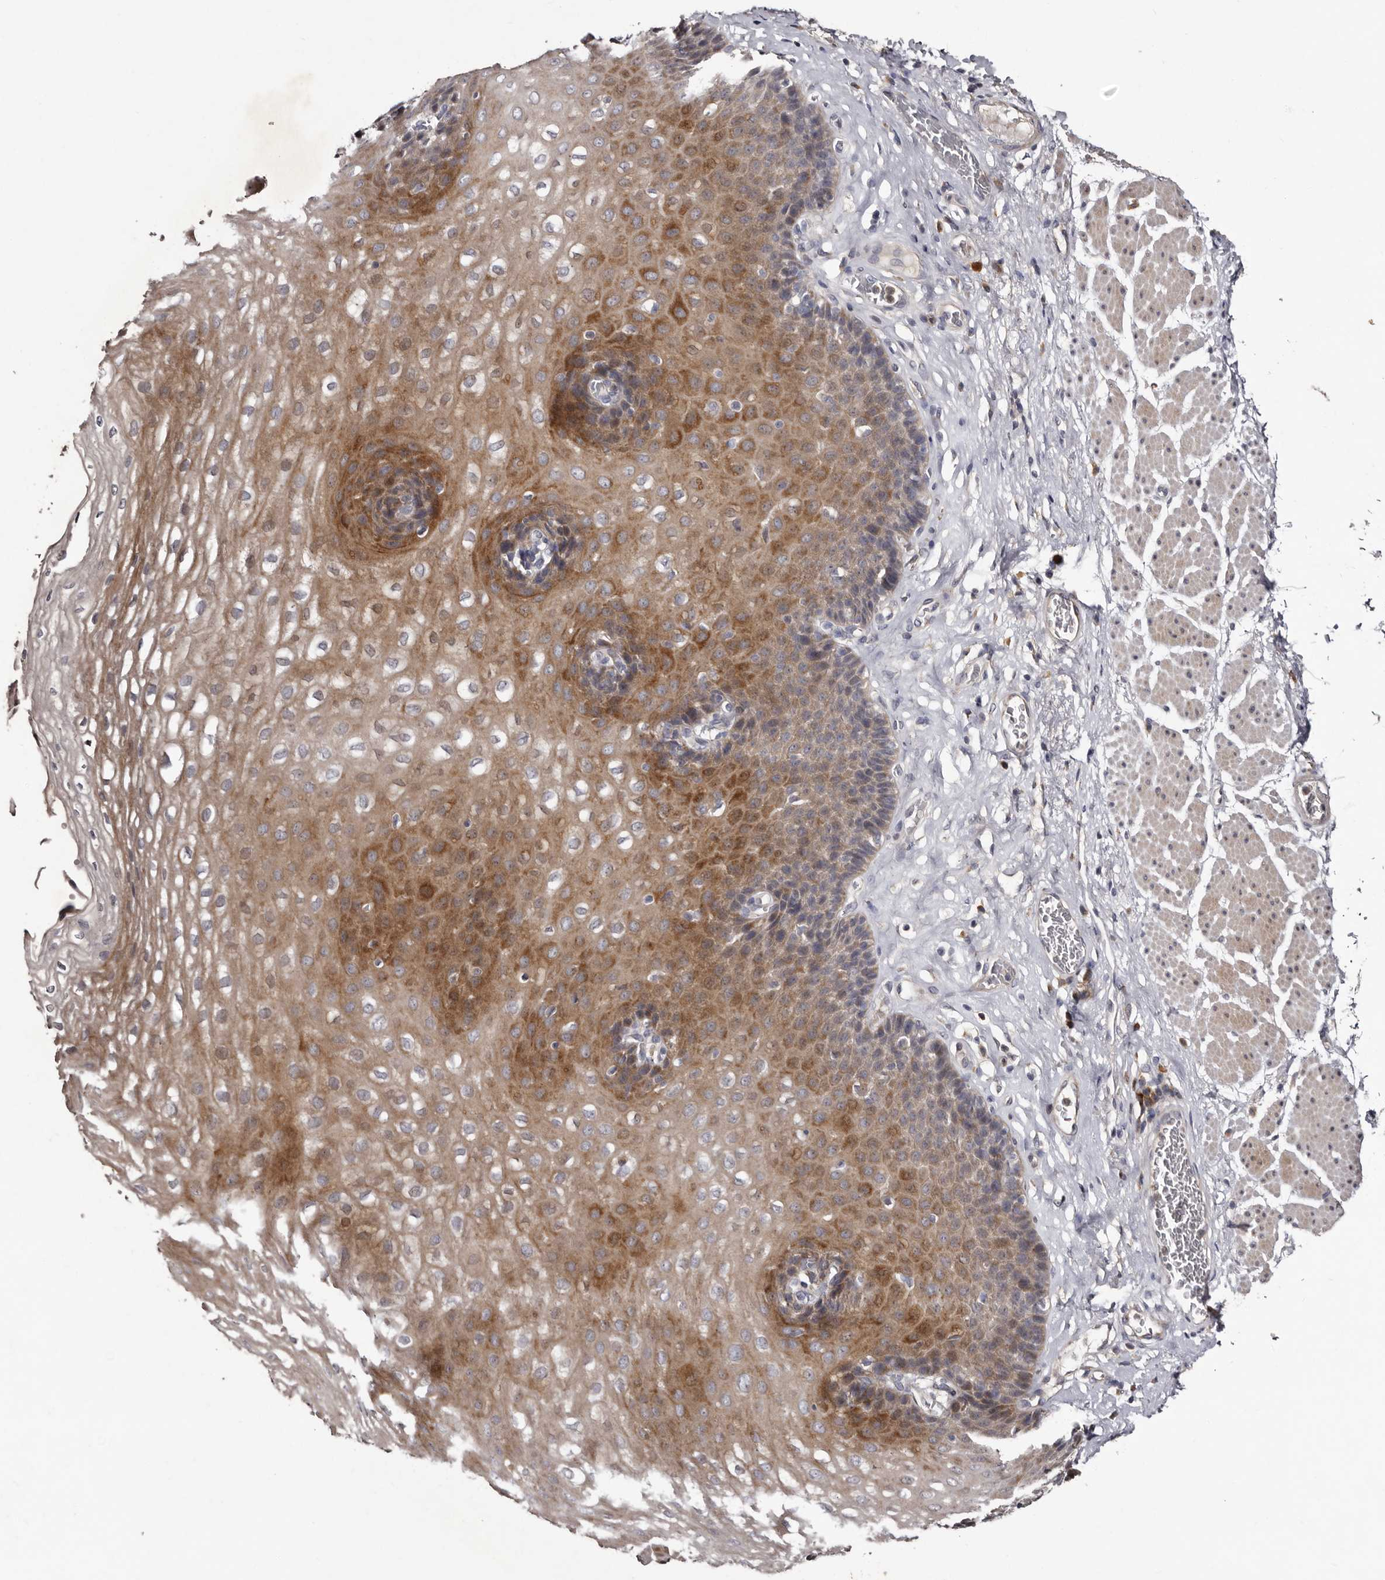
{"staining": {"intensity": "moderate", "quantity": ">75%", "location": "cytoplasmic/membranous"}, "tissue": "esophagus", "cell_type": "Squamous epithelial cells", "image_type": "normal", "snomed": [{"axis": "morphology", "description": "Normal tissue, NOS"}, {"axis": "topography", "description": "Esophagus"}], "caption": "IHC (DAB) staining of unremarkable human esophagus shows moderate cytoplasmic/membranous protein expression in approximately >75% of squamous epithelial cells.", "gene": "DNPH1", "patient": {"sex": "female", "age": 66}}